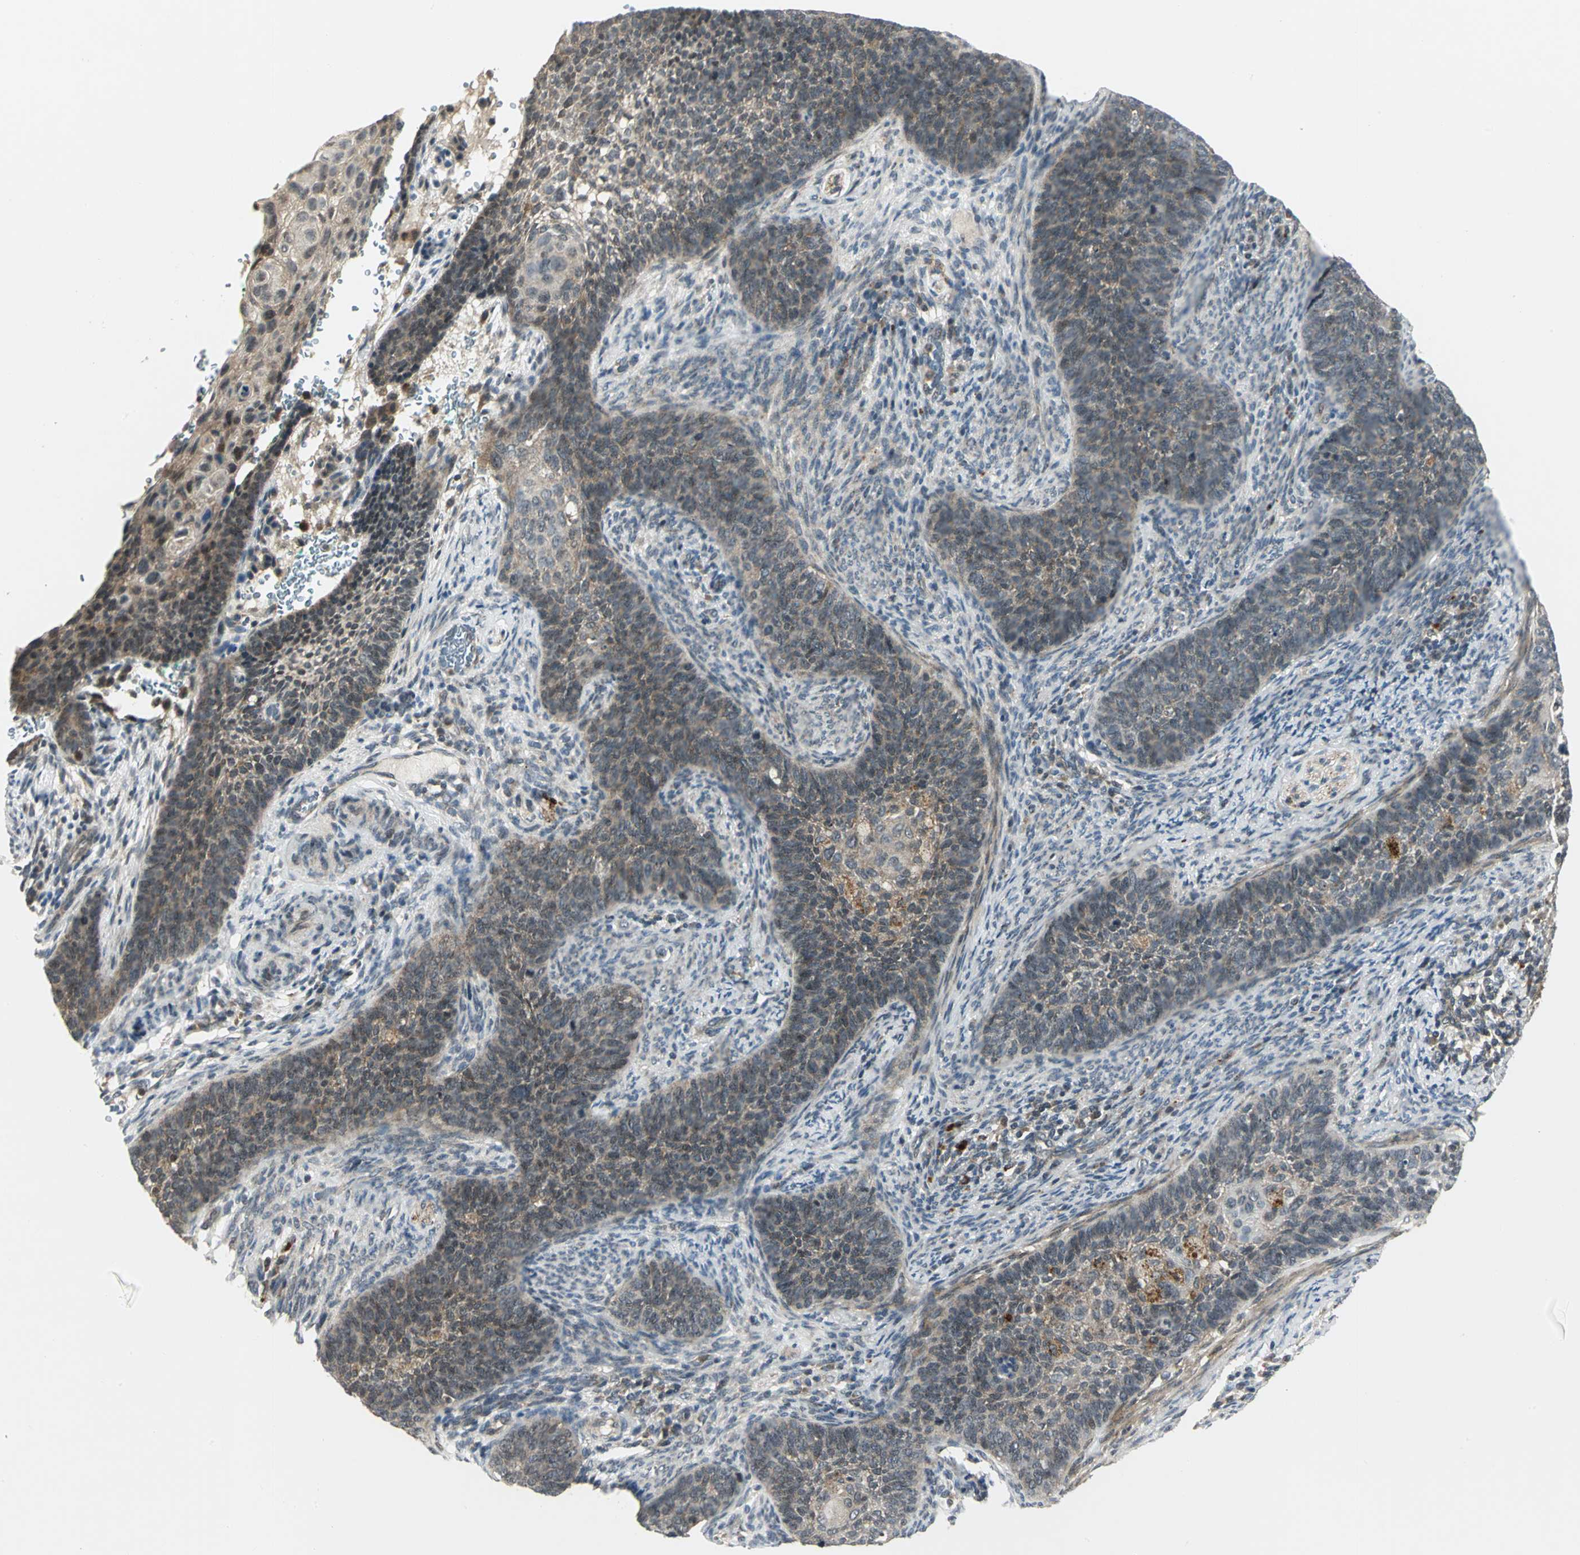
{"staining": {"intensity": "moderate", "quantity": ">75%", "location": "cytoplasmic/membranous"}, "tissue": "cervical cancer", "cell_type": "Tumor cells", "image_type": "cancer", "snomed": [{"axis": "morphology", "description": "Squamous cell carcinoma, NOS"}, {"axis": "topography", "description": "Cervix"}], "caption": "Immunohistochemical staining of cervical cancer demonstrates medium levels of moderate cytoplasmic/membranous staining in about >75% of tumor cells.", "gene": "MAPK8IP3", "patient": {"sex": "female", "age": 33}}